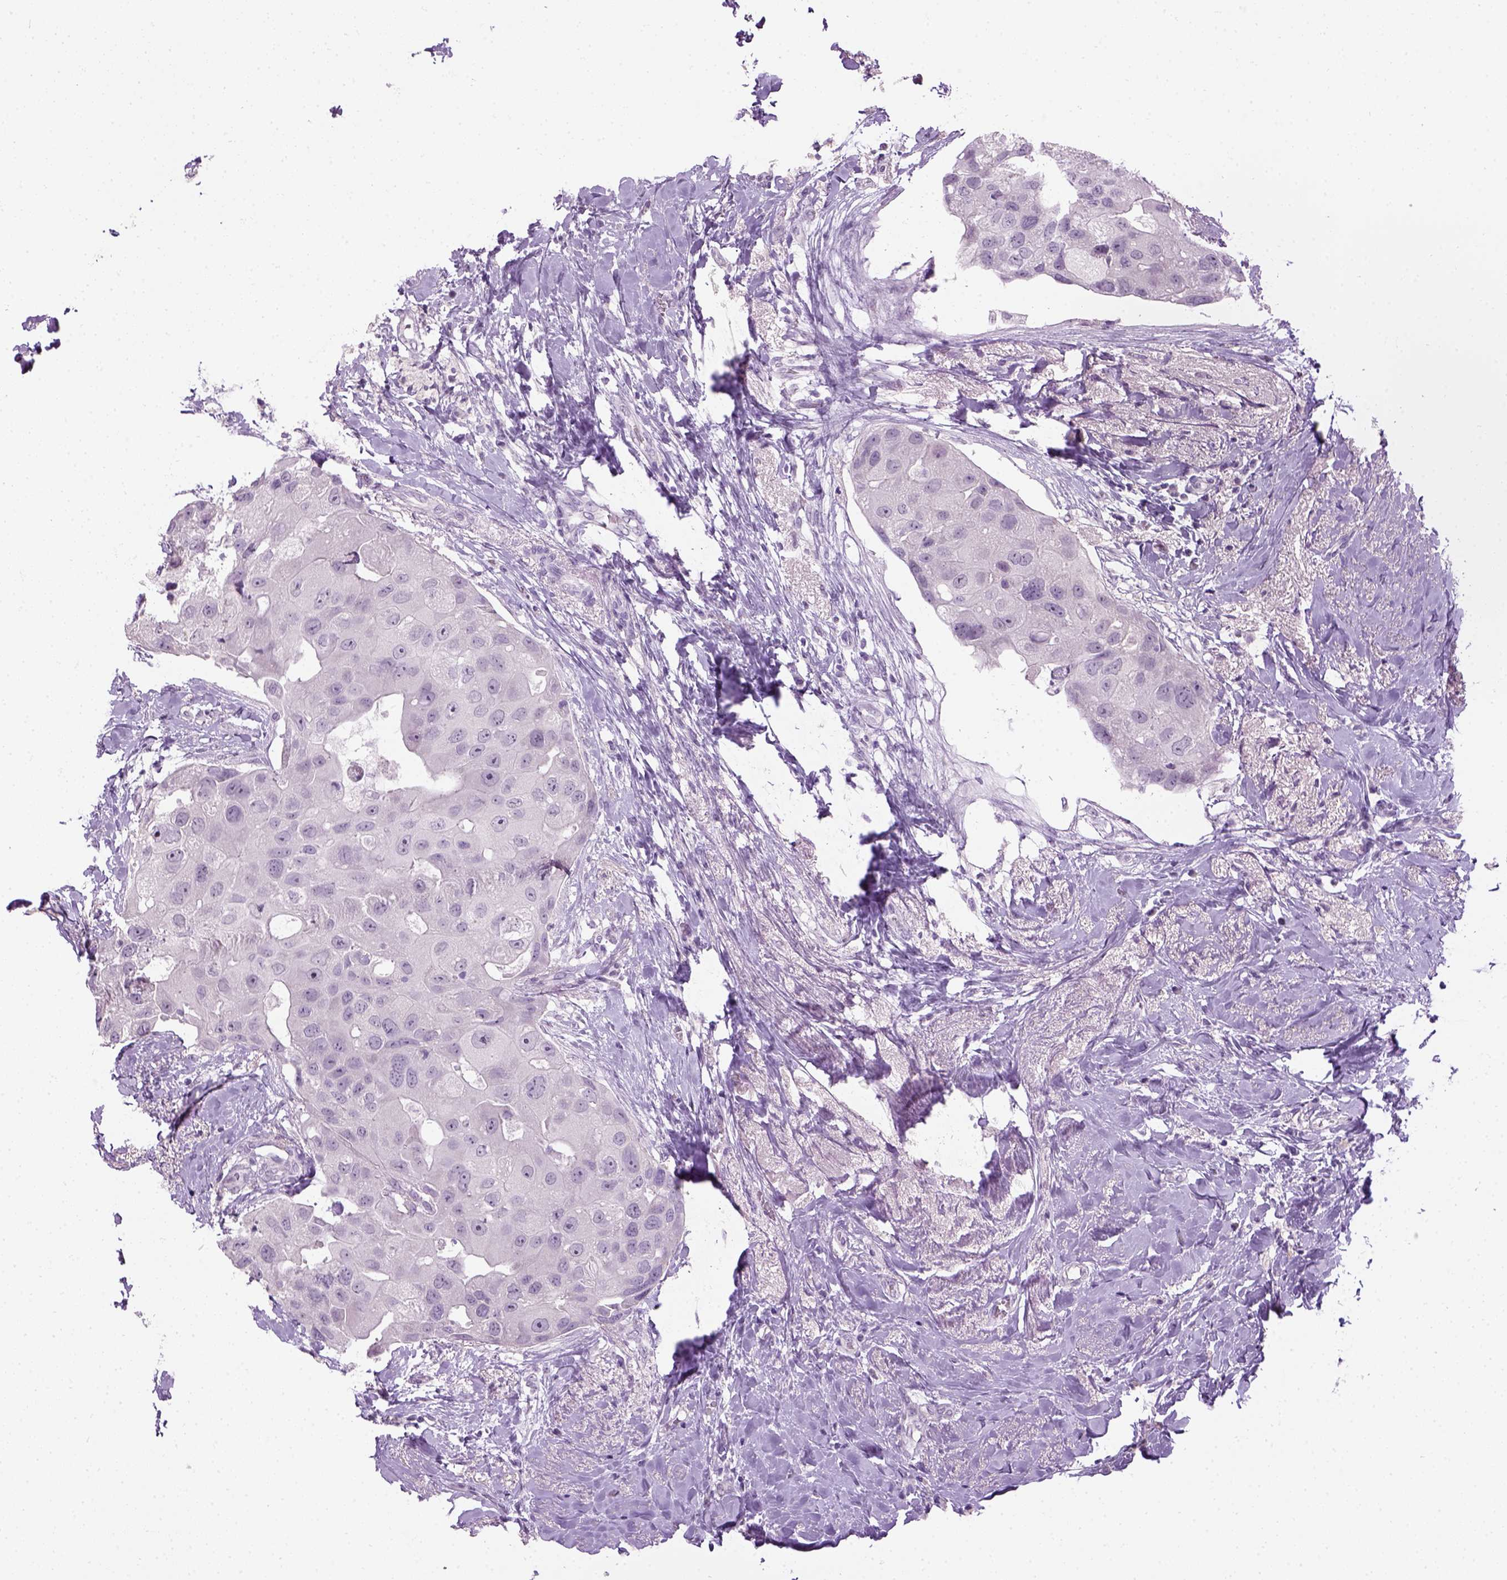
{"staining": {"intensity": "negative", "quantity": "none", "location": "none"}, "tissue": "breast cancer", "cell_type": "Tumor cells", "image_type": "cancer", "snomed": [{"axis": "morphology", "description": "Duct carcinoma"}, {"axis": "topography", "description": "Breast"}], "caption": "Tumor cells are negative for brown protein staining in breast invasive ductal carcinoma. The staining was performed using DAB to visualize the protein expression in brown, while the nuclei were stained in blue with hematoxylin (Magnification: 20x).", "gene": "GABRB2", "patient": {"sex": "female", "age": 43}}